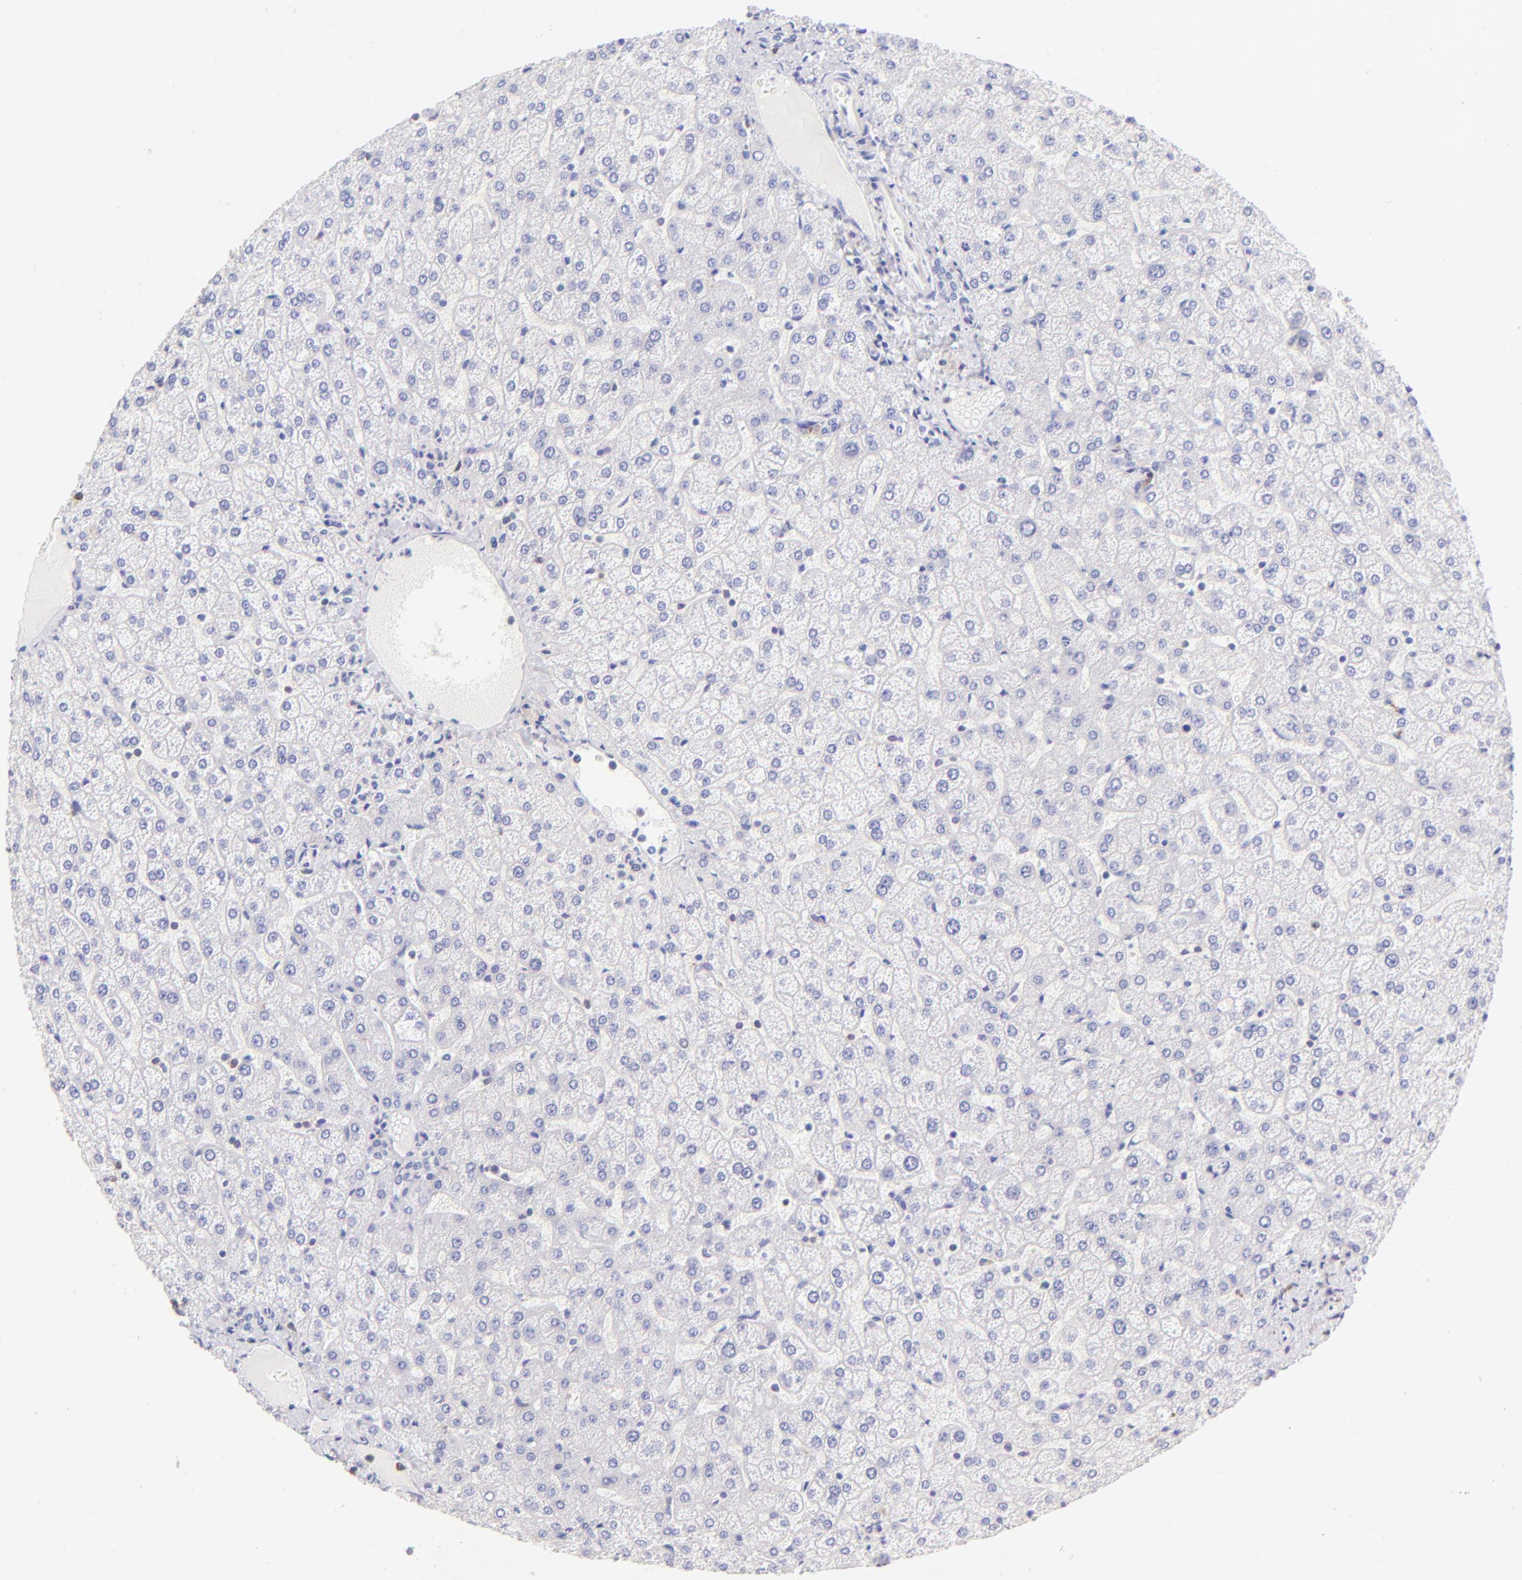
{"staining": {"intensity": "negative", "quantity": "none", "location": "none"}, "tissue": "liver", "cell_type": "Cholangiocytes", "image_type": "normal", "snomed": [{"axis": "morphology", "description": "Normal tissue, NOS"}, {"axis": "topography", "description": "Liver"}], "caption": "Liver stained for a protein using immunohistochemistry (IHC) exhibits no staining cholangiocytes.", "gene": "IRAG2", "patient": {"sex": "female", "age": 32}}